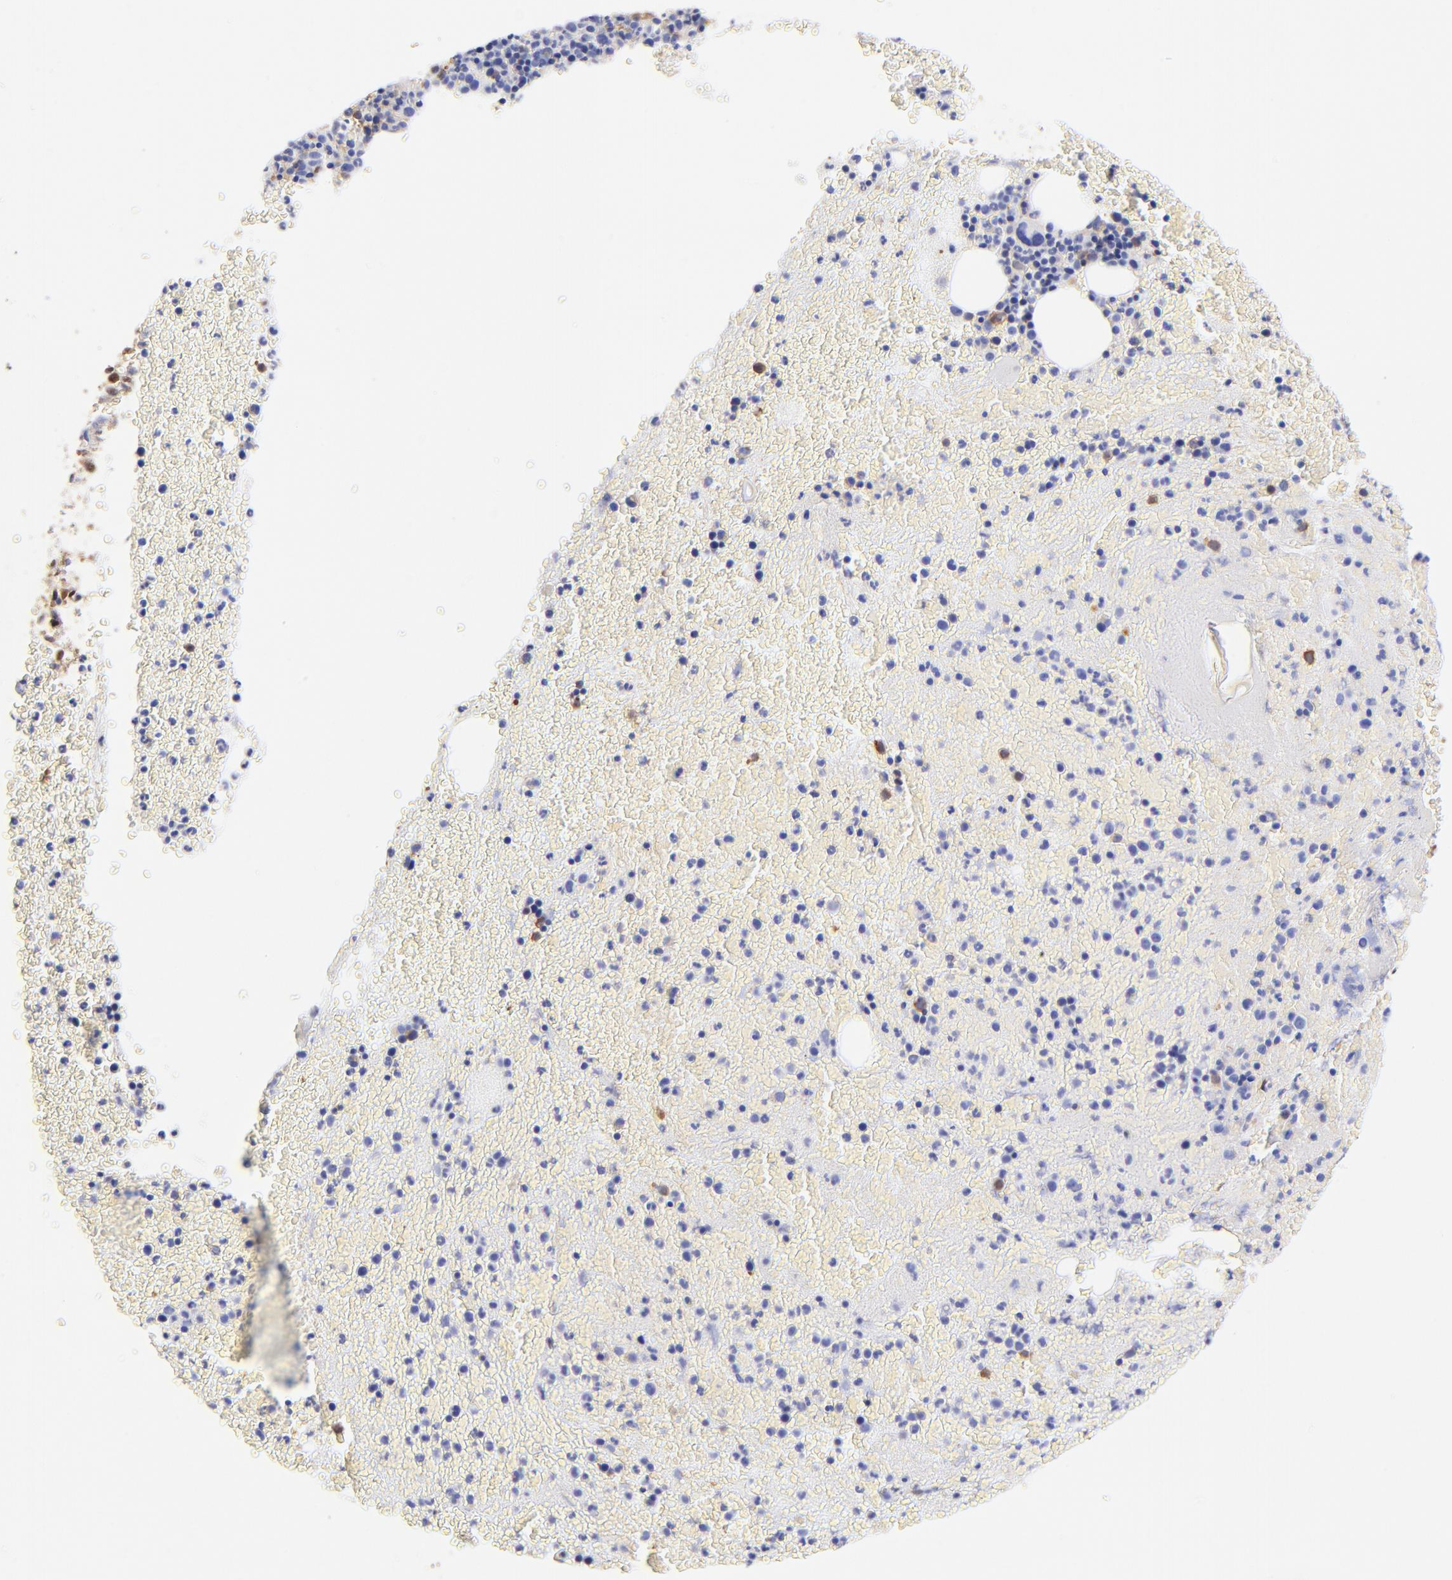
{"staining": {"intensity": "moderate", "quantity": "<25%", "location": "cytoplasmic/membranous"}, "tissue": "bone marrow", "cell_type": "Hematopoietic cells", "image_type": "normal", "snomed": [{"axis": "morphology", "description": "Normal tissue, NOS"}, {"axis": "topography", "description": "Bone marrow"}], "caption": "Immunohistochemical staining of normal human bone marrow displays low levels of moderate cytoplasmic/membranous staining in about <25% of hematopoietic cells.", "gene": "ALDH1A1", "patient": {"sex": "female", "age": 53}}